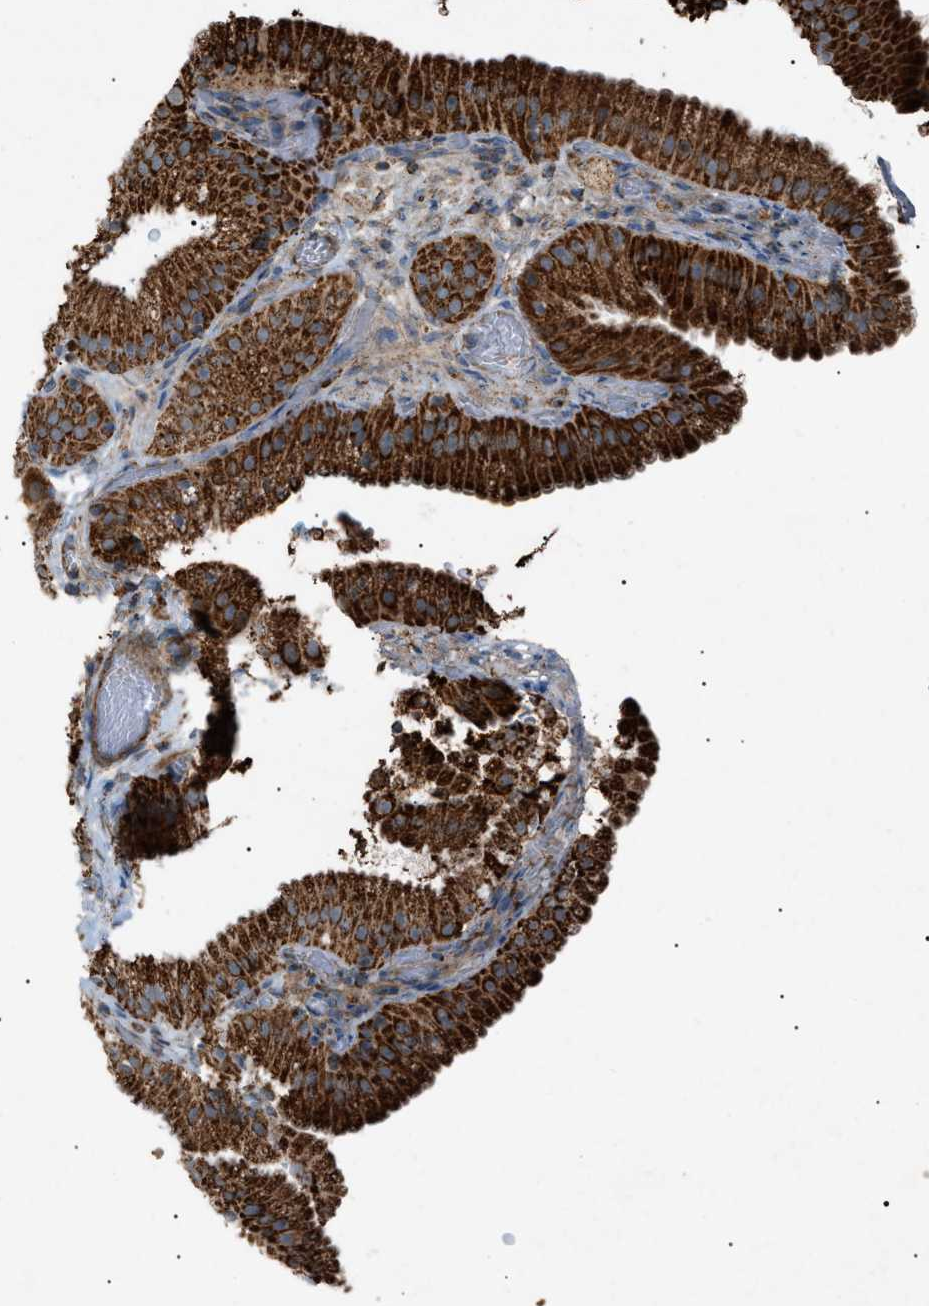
{"staining": {"intensity": "strong", "quantity": ">75%", "location": "cytoplasmic/membranous"}, "tissue": "gallbladder", "cell_type": "Glandular cells", "image_type": "normal", "snomed": [{"axis": "morphology", "description": "Normal tissue, NOS"}, {"axis": "topography", "description": "Gallbladder"}], "caption": "The micrograph demonstrates immunohistochemical staining of benign gallbladder. There is strong cytoplasmic/membranous staining is appreciated in about >75% of glandular cells.", "gene": "C1GALT1C1", "patient": {"sex": "male", "age": 54}}